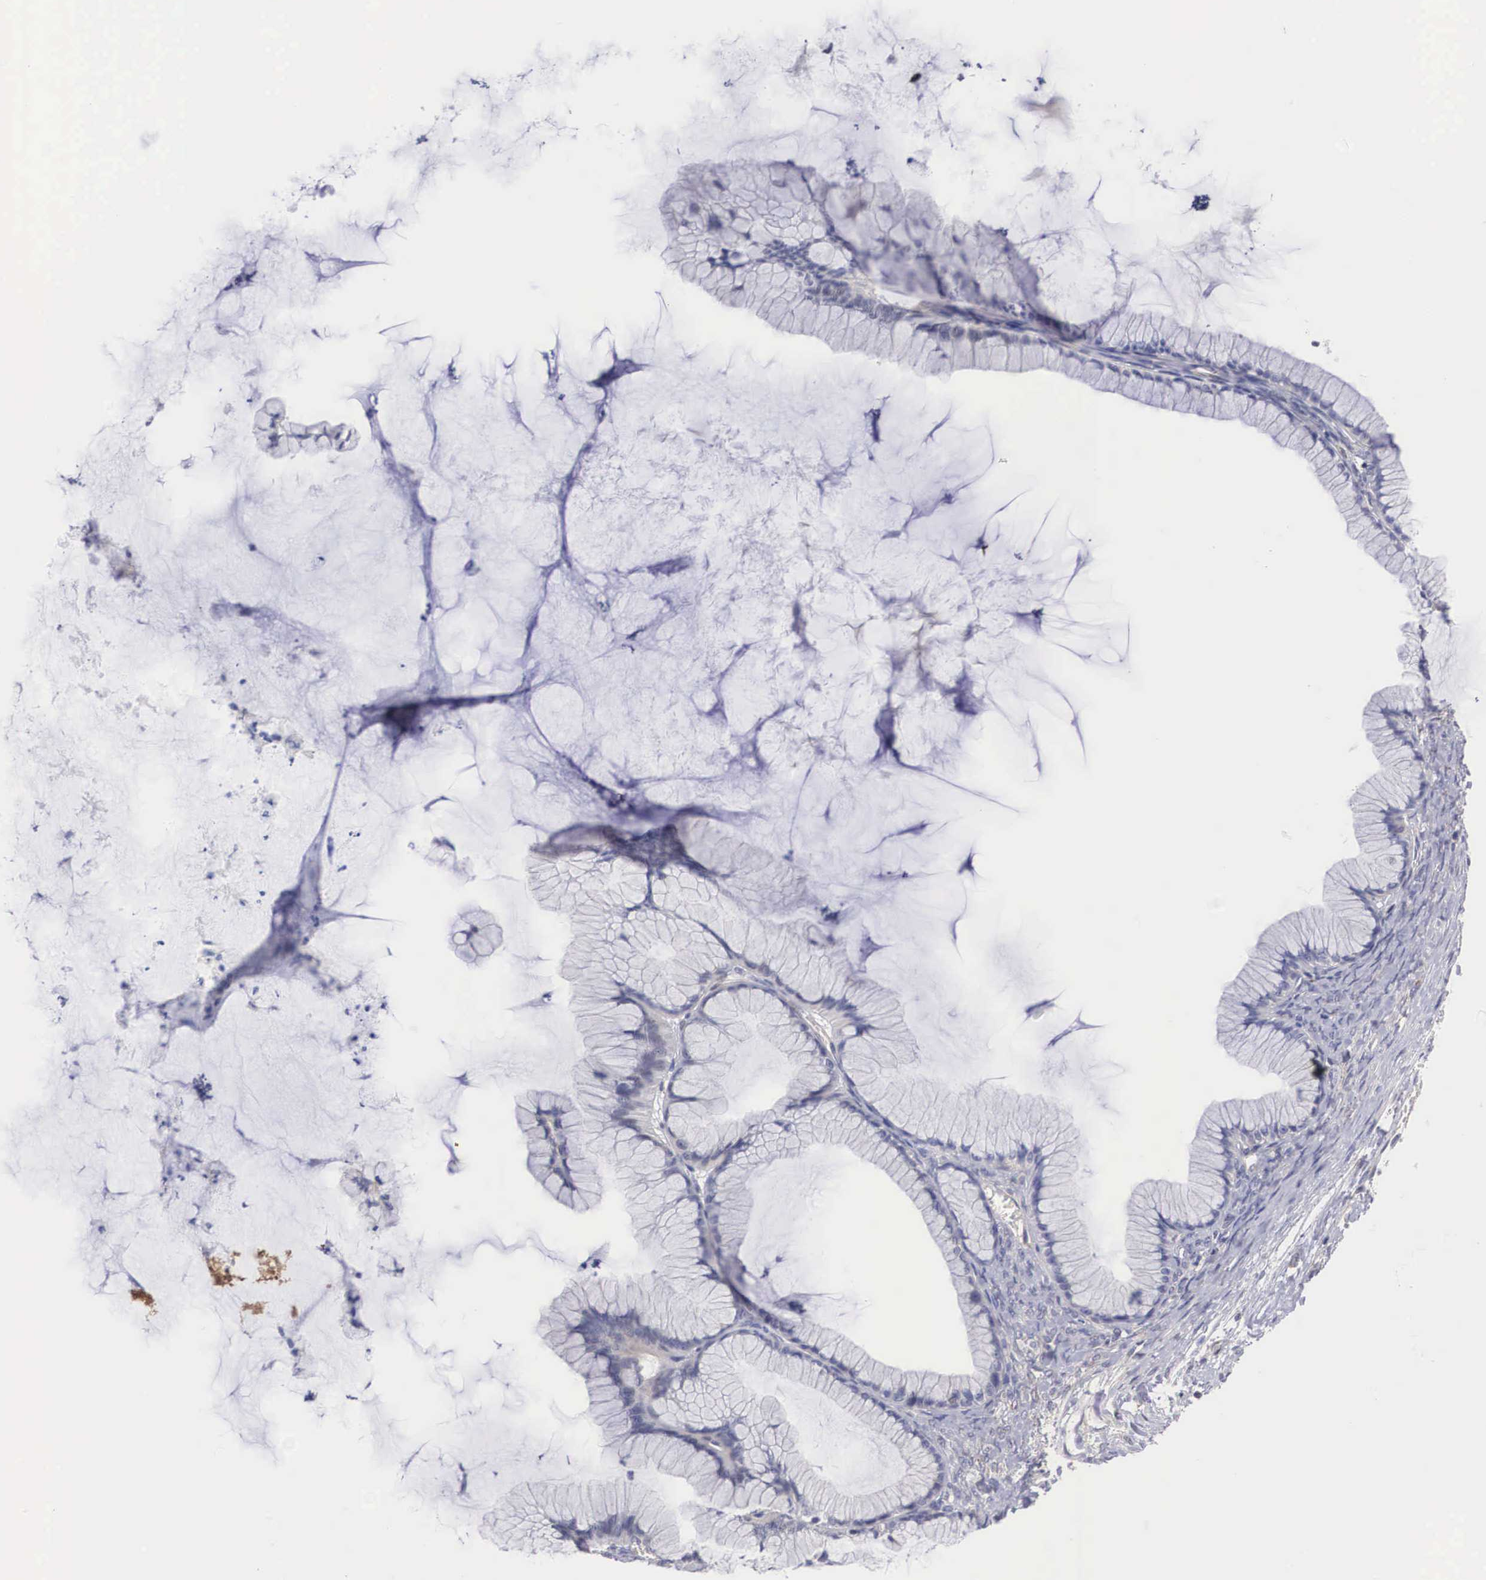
{"staining": {"intensity": "negative", "quantity": "none", "location": "none"}, "tissue": "ovarian cancer", "cell_type": "Tumor cells", "image_type": "cancer", "snomed": [{"axis": "morphology", "description": "Cystadenocarcinoma, mucinous, NOS"}, {"axis": "topography", "description": "Ovary"}], "caption": "Immunohistochemistry (IHC) histopathology image of human ovarian mucinous cystadenocarcinoma stained for a protein (brown), which shows no staining in tumor cells.", "gene": "NR4A2", "patient": {"sex": "female", "age": 41}}